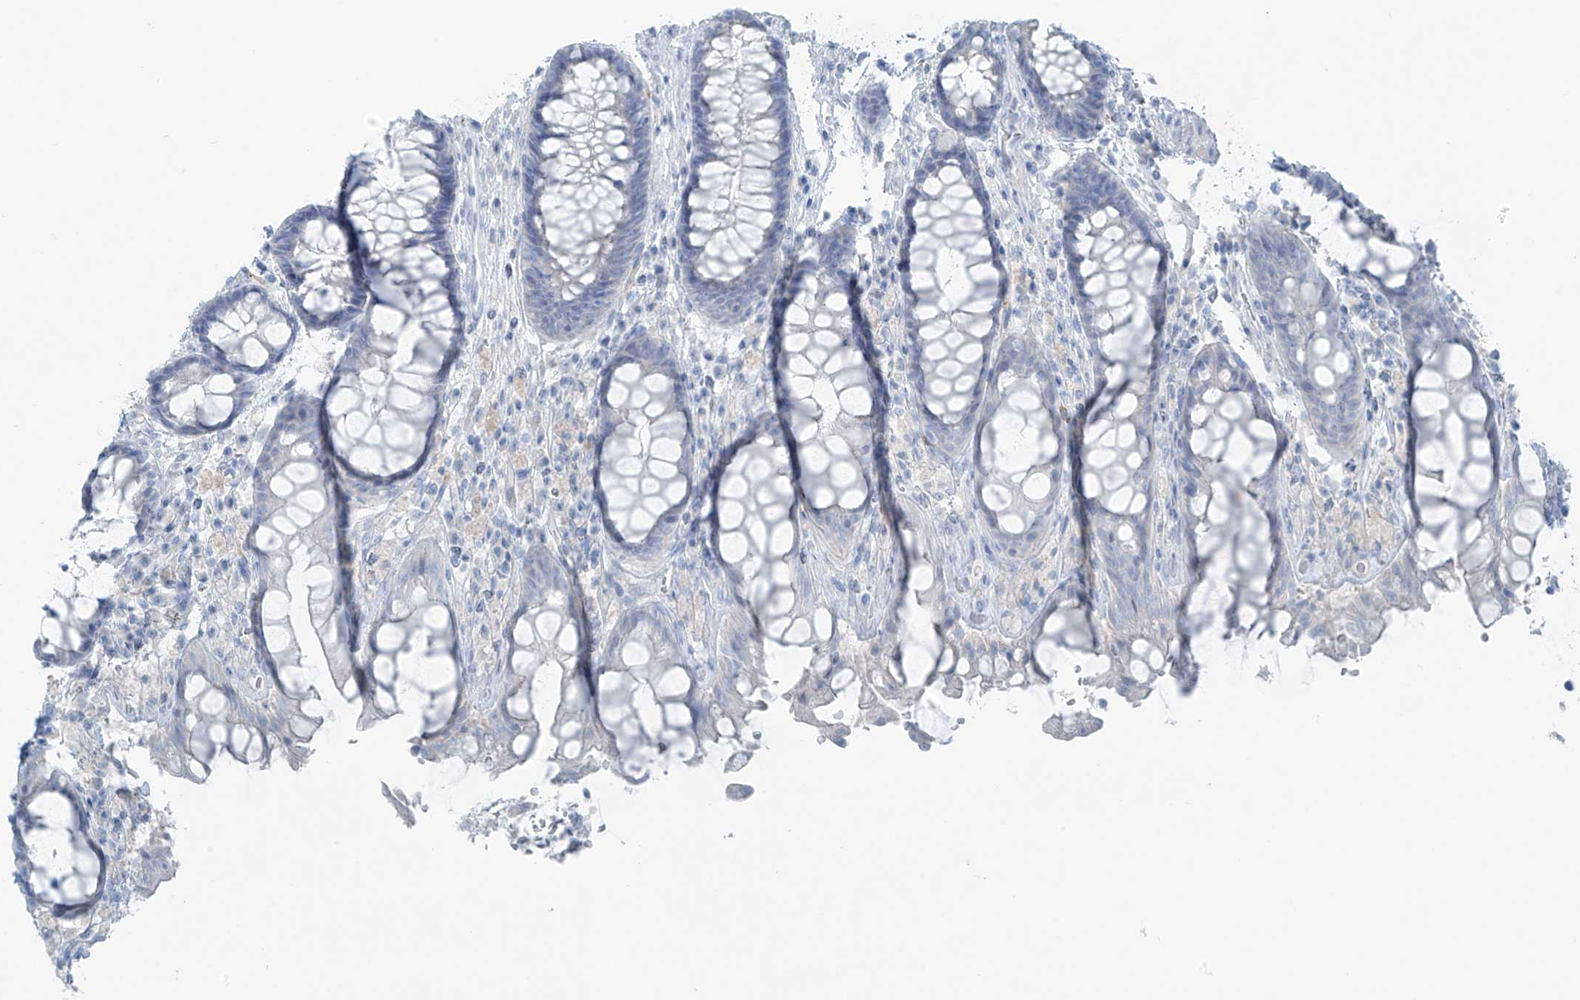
{"staining": {"intensity": "negative", "quantity": "none", "location": "none"}, "tissue": "rectum", "cell_type": "Glandular cells", "image_type": "normal", "snomed": [{"axis": "morphology", "description": "Normal tissue, NOS"}, {"axis": "topography", "description": "Rectum"}], "caption": "DAB (3,3'-diaminobenzidine) immunohistochemical staining of unremarkable human rectum displays no significant positivity in glandular cells. The staining is performed using DAB brown chromogen with nuclei counter-stained in using hematoxylin.", "gene": "SLC25A43", "patient": {"sex": "male", "age": 64}}